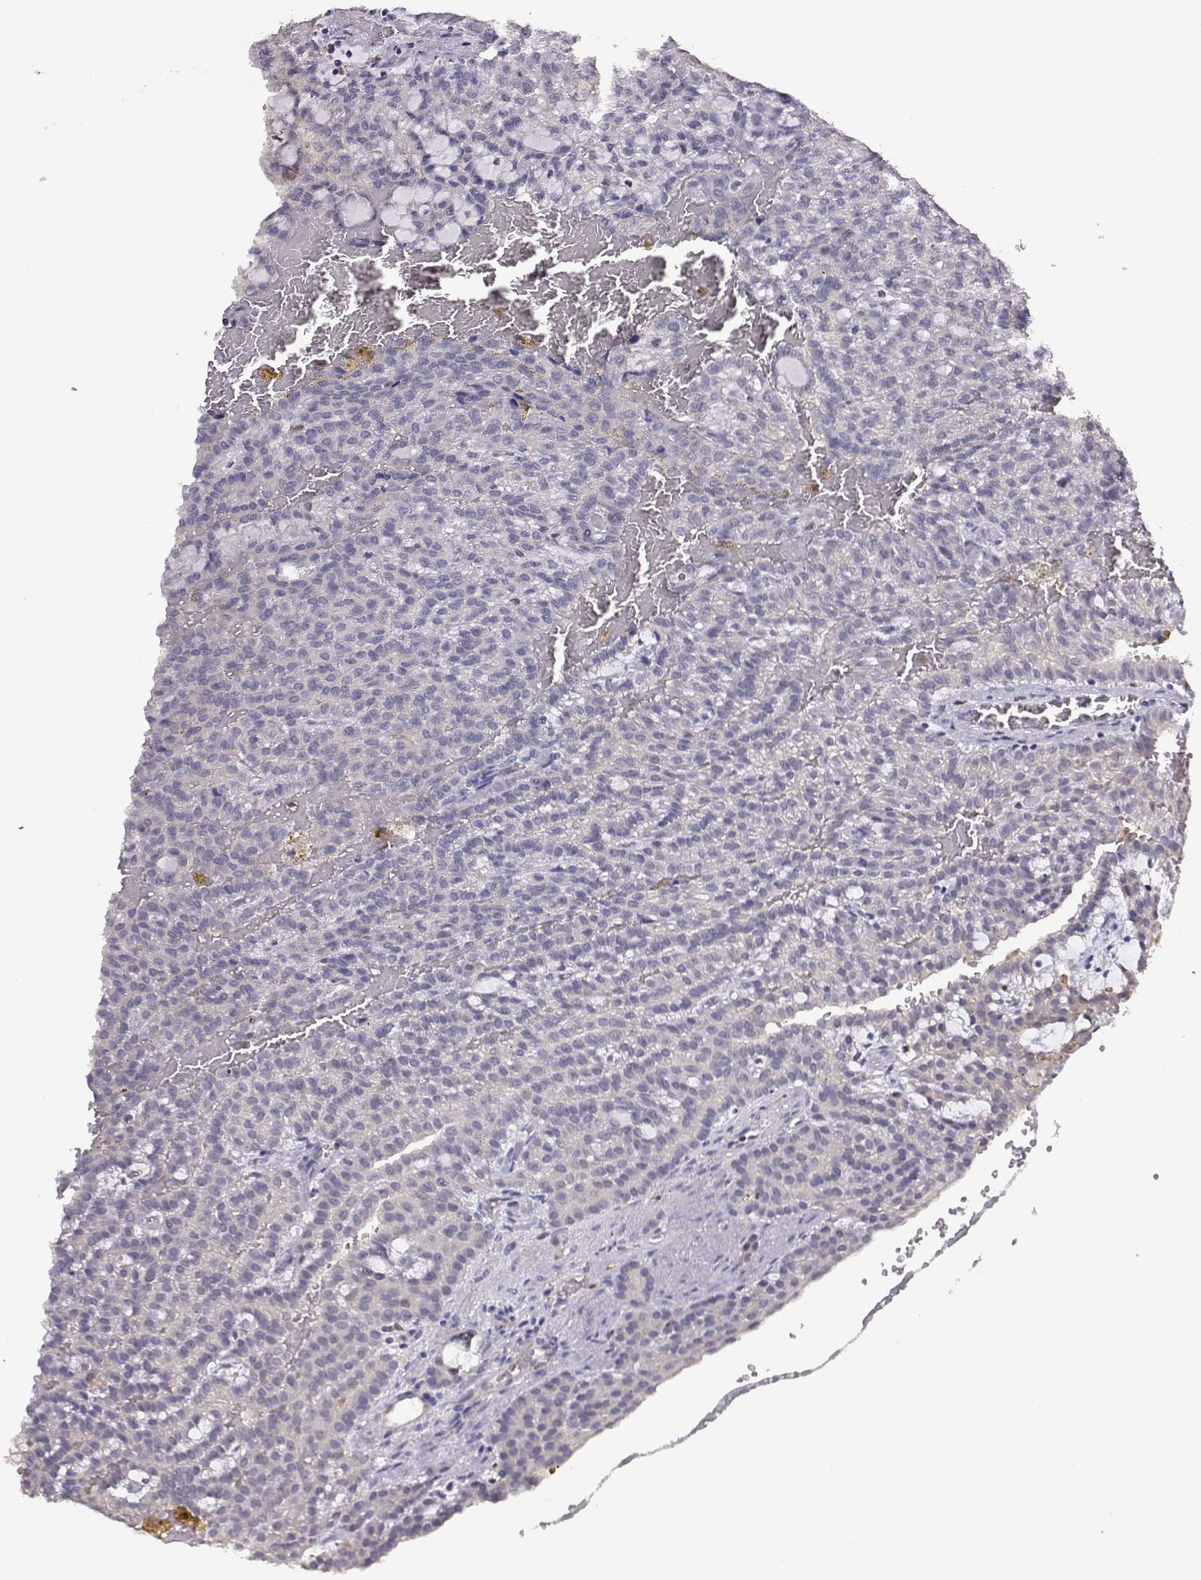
{"staining": {"intensity": "negative", "quantity": "none", "location": "none"}, "tissue": "renal cancer", "cell_type": "Tumor cells", "image_type": "cancer", "snomed": [{"axis": "morphology", "description": "Adenocarcinoma, NOS"}, {"axis": "topography", "description": "Kidney"}], "caption": "DAB immunohistochemical staining of human renal cancer demonstrates no significant expression in tumor cells.", "gene": "AKR1B1", "patient": {"sex": "male", "age": 63}}